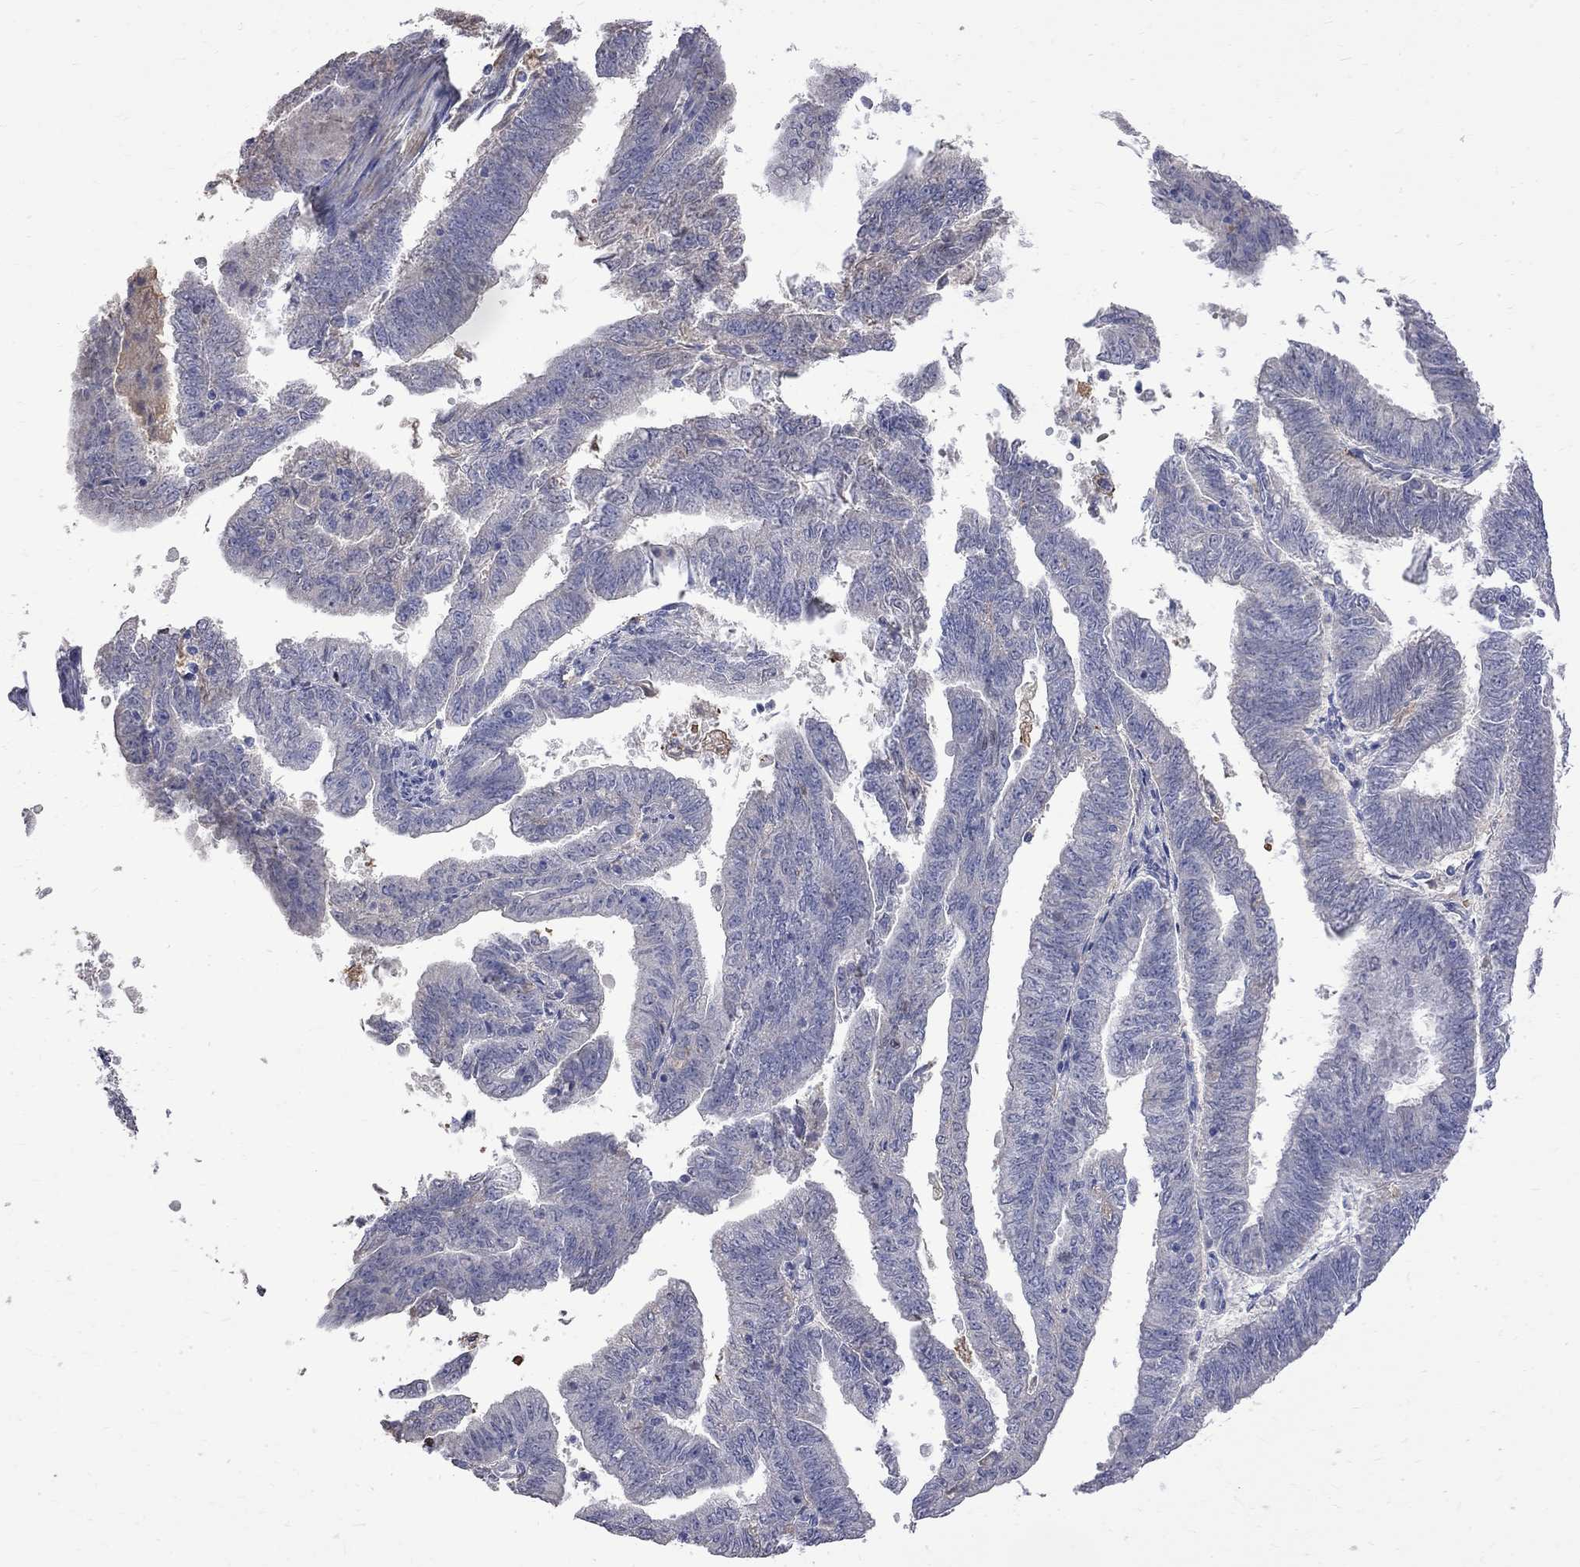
{"staining": {"intensity": "negative", "quantity": "none", "location": "none"}, "tissue": "endometrial cancer", "cell_type": "Tumor cells", "image_type": "cancer", "snomed": [{"axis": "morphology", "description": "Adenocarcinoma, NOS"}, {"axis": "topography", "description": "Endometrium"}], "caption": "Immunohistochemistry image of neoplastic tissue: endometrial adenocarcinoma stained with DAB reveals no significant protein expression in tumor cells.", "gene": "CKAP2", "patient": {"sex": "female", "age": 82}}